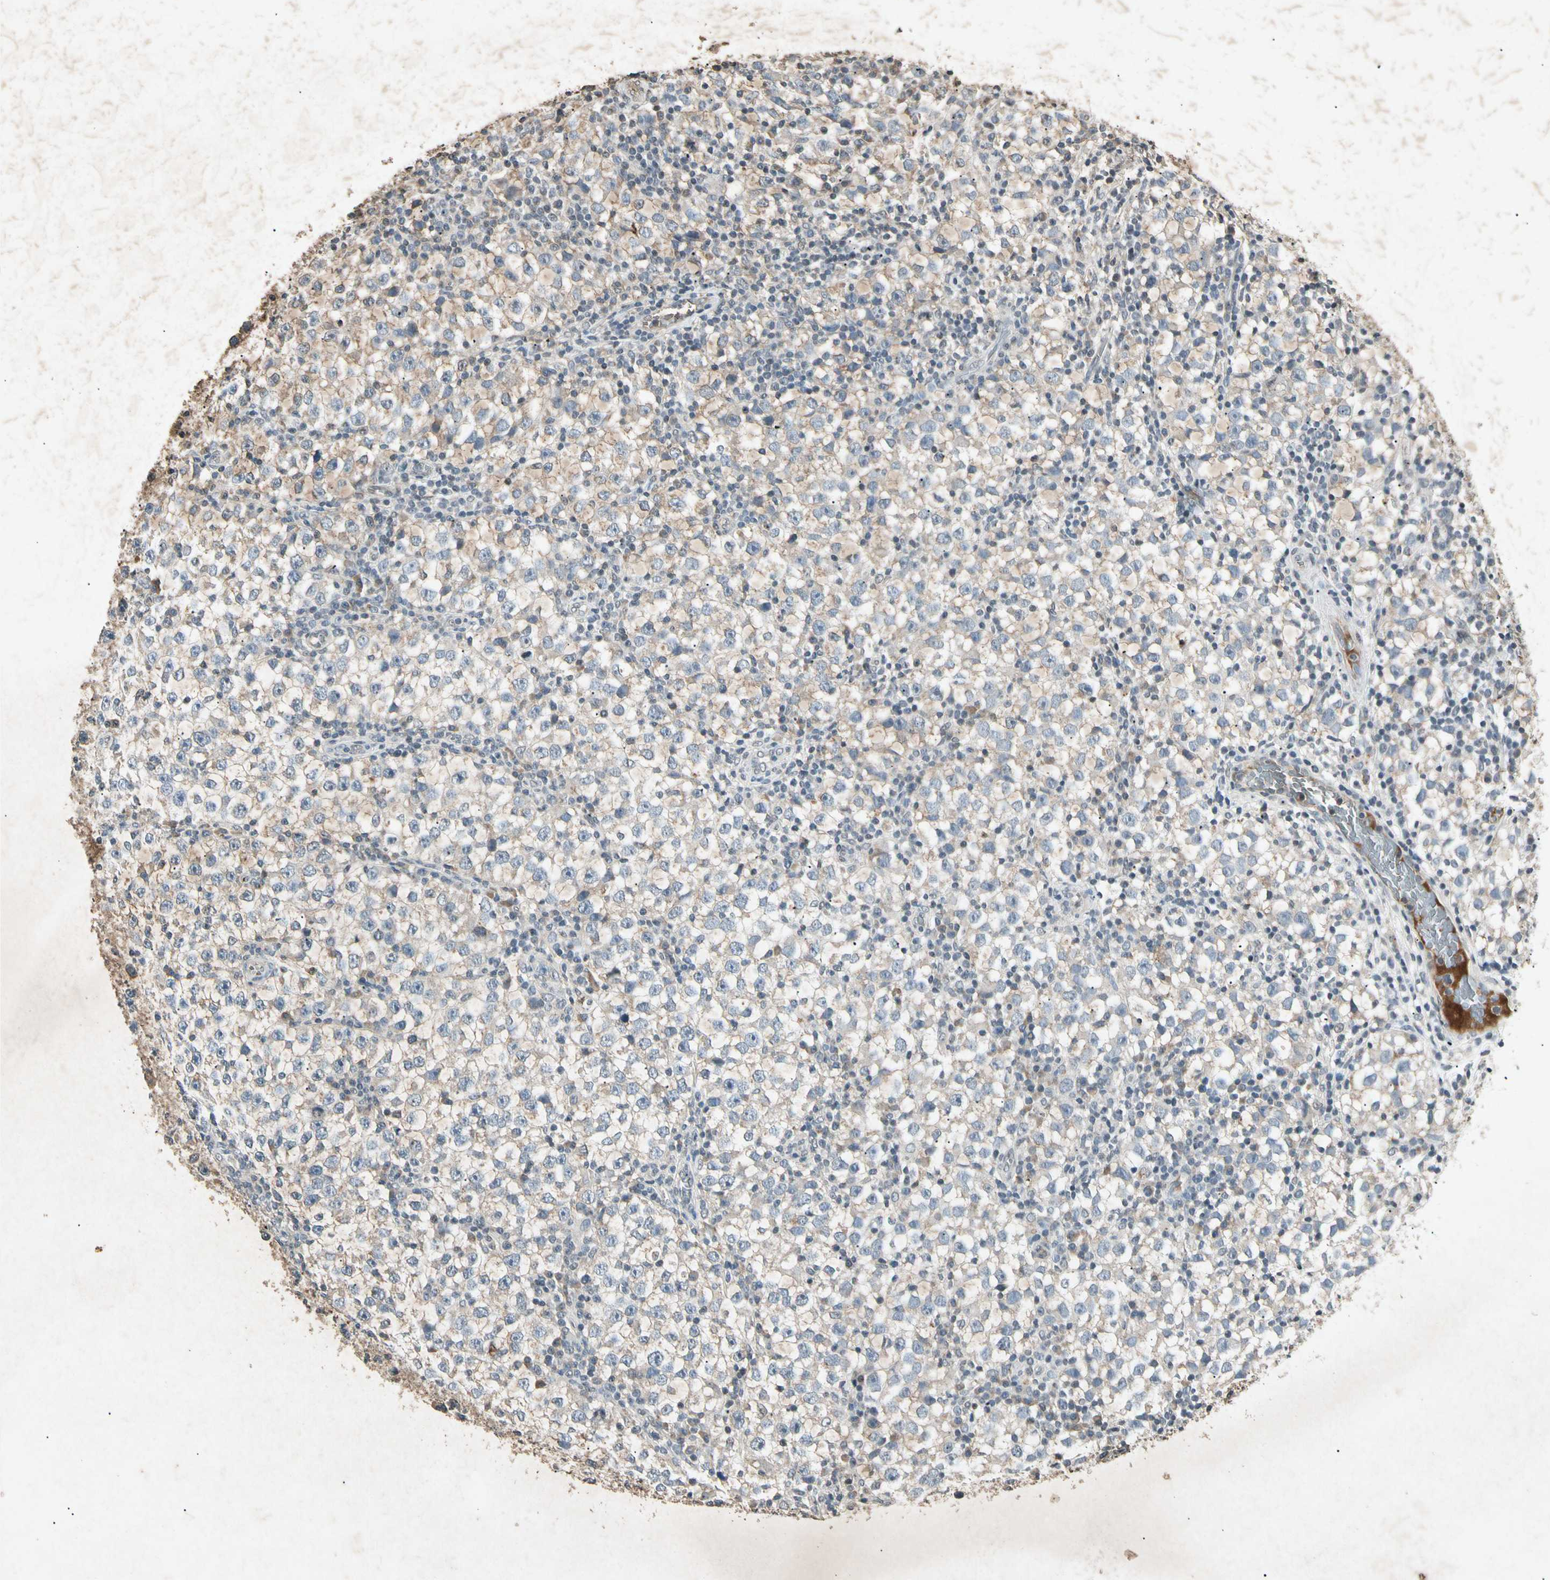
{"staining": {"intensity": "negative", "quantity": "none", "location": "none"}, "tissue": "testis cancer", "cell_type": "Tumor cells", "image_type": "cancer", "snomed": [{"axis": "morphology", "description": "Seminoma, NOS"}, {"axis": "topography", "description": "Testis"}], "caption": "DAB (3,3'-diaminobenzidine) immunohistochemical staining of seminoma (testis) displays no significant staining in tumor cells.", "gene": "CP", "patient": {"sex": "male", "age": 65}}